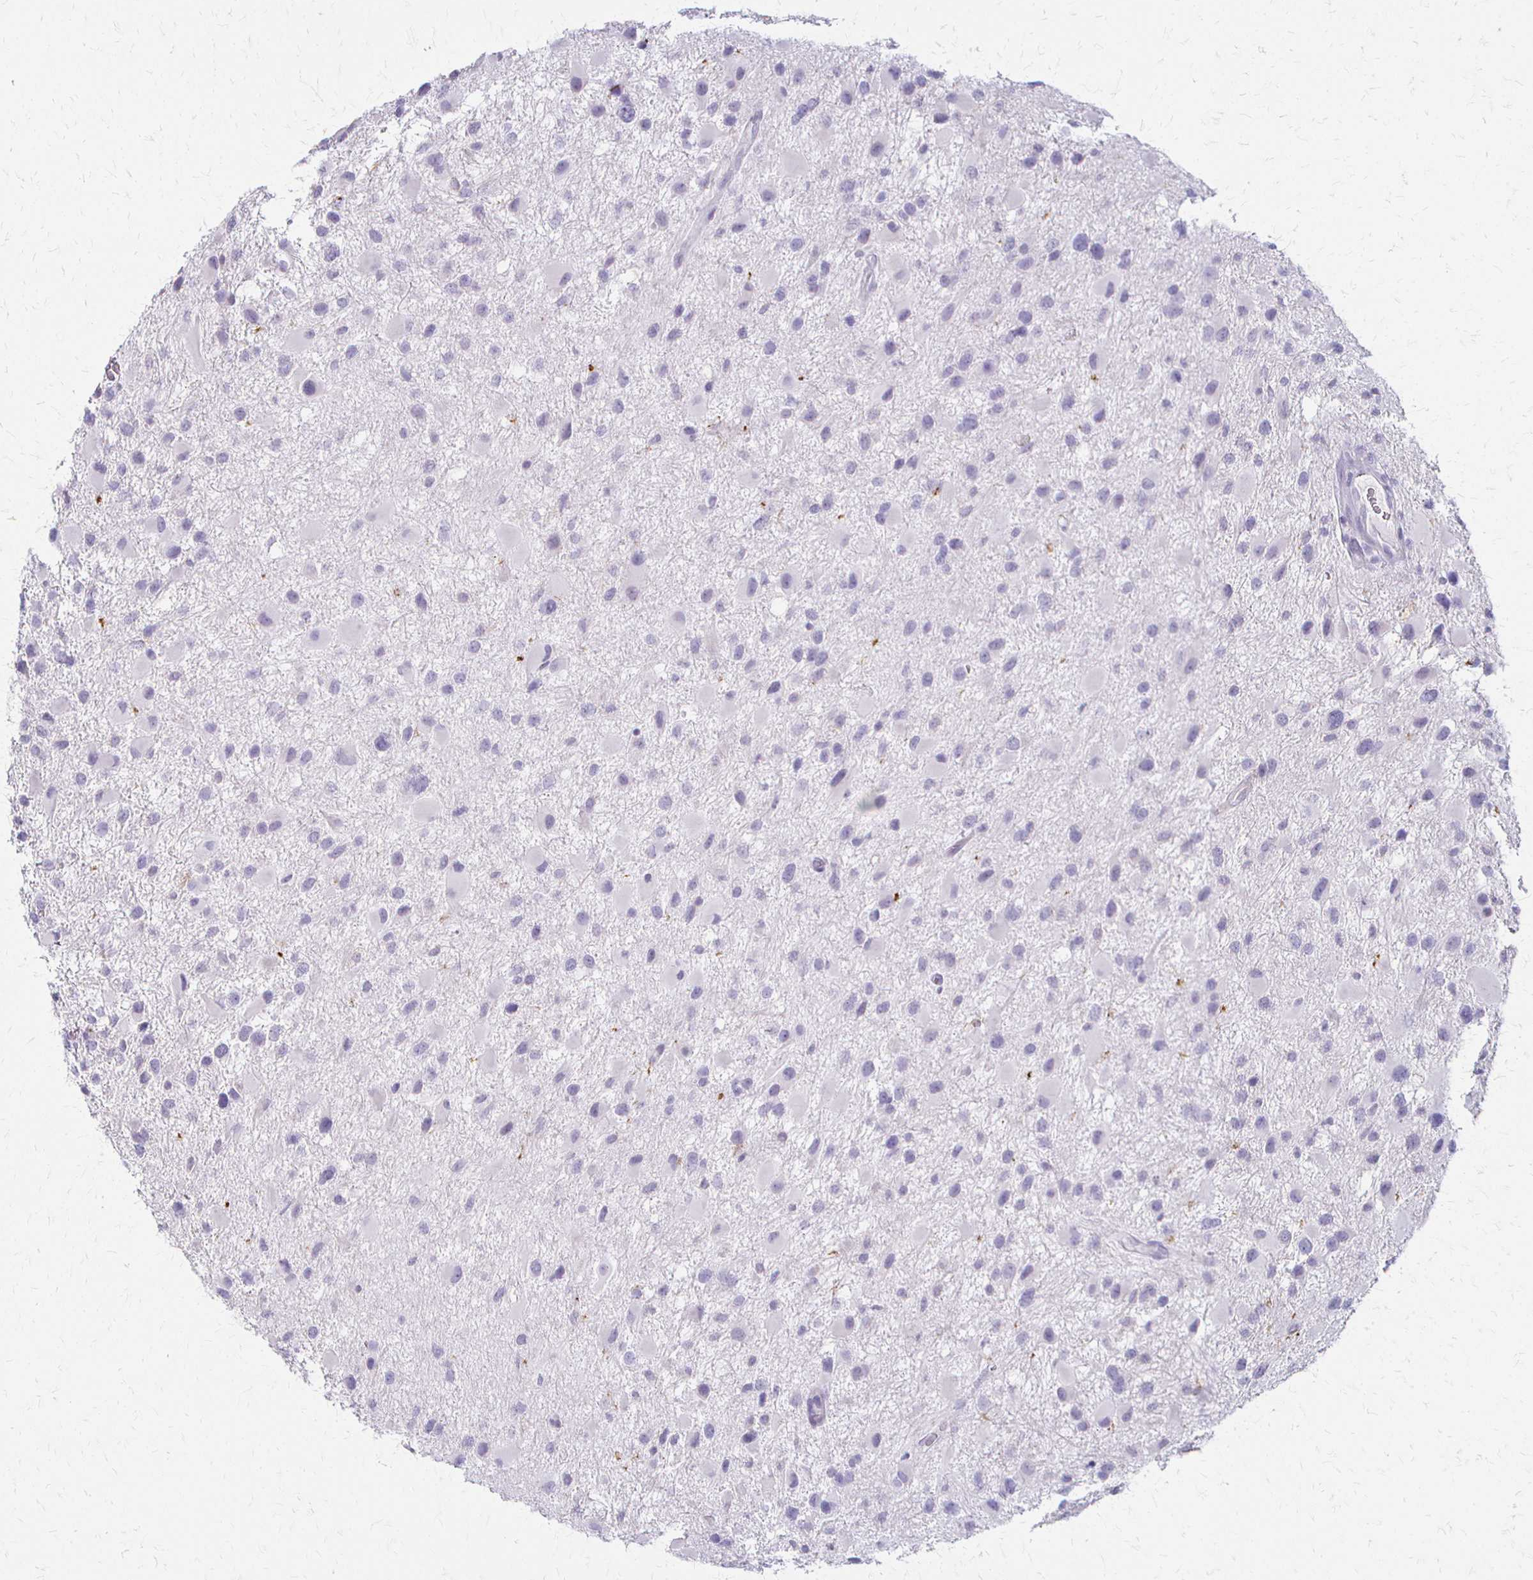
{"staining": {"intensity": "negative", "quantity": "none", "location": "none"}, "tissue": "glioma", "cell_type": "Tumor cells", "image_type": "cancer", "snomed": [{"axis": "morphology", "description": "Glioma, malignant, High grade"}, {"axis": "topography", "description": "Brain"}], "caption": "An immunohistochemistry (IHC) photomicrograph of malignant glioma (high-grade) is shown. There is no staining in tumor cells of malignant glioma (high-grade).", "gene": "ACP5", "patient": {"sex": "female", "age": 40}}